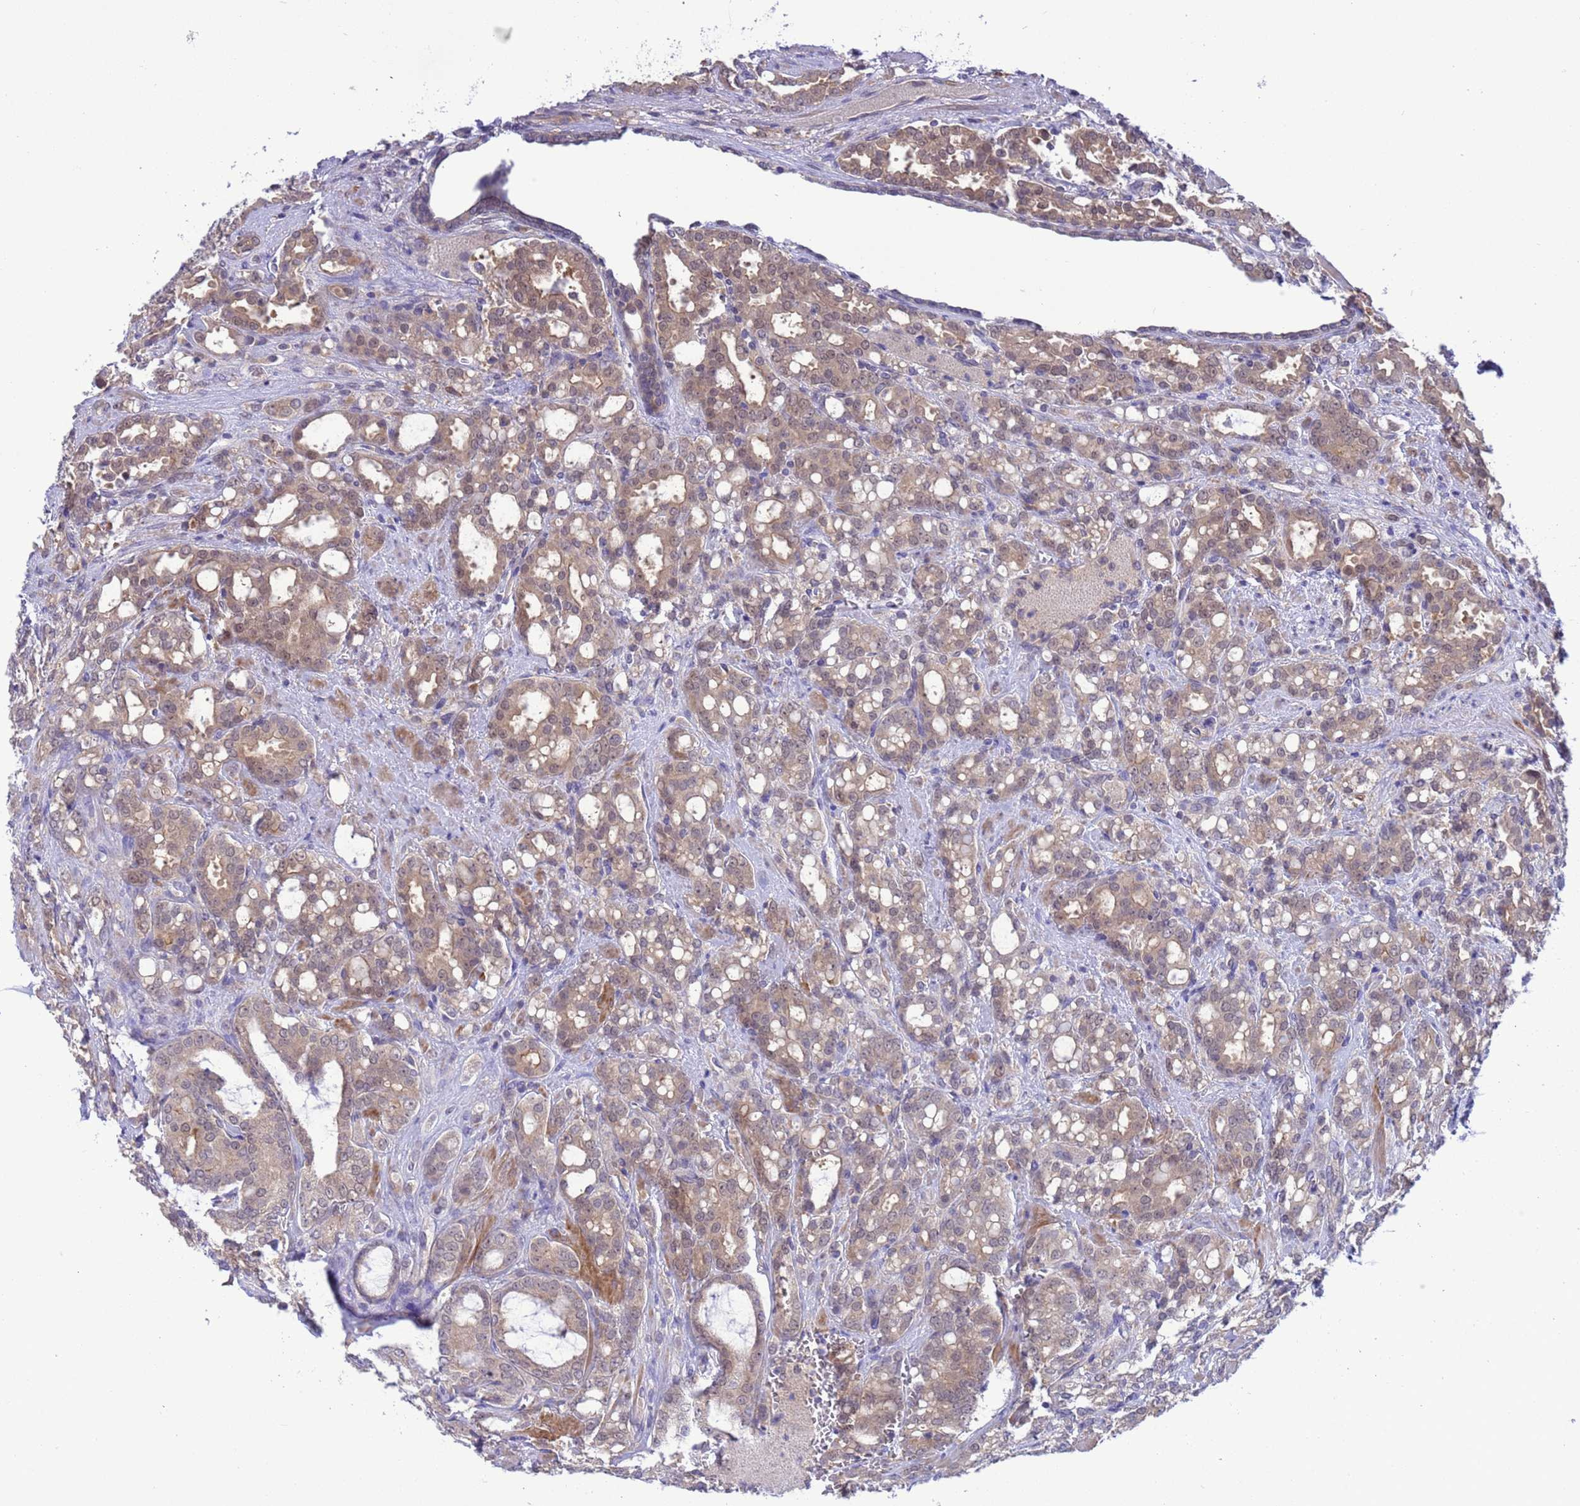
{"staining": {"intensity": "weak", "quantity": ">75%", "location": "cytoplasmic/membranous,nuclear"}, "tissue": "prostate cancer", "cell_type": "Tumor cells", "image_type": "cancer", "snomed": [{"axis": "morphology", "description": "Adenocarcinoma, High grade"}, {"axis": "topography", "description": "Prostate"}], "caption": "This image displays immunohistochemistry staining of prostate adenocarcinoma (high-grade), with low weak cytoplasmic/membranous and nuclear positivity in approximately >75% of tumor cells.", "gene": "ZNF461", "patient": {"sex": "male", "age": 72}}